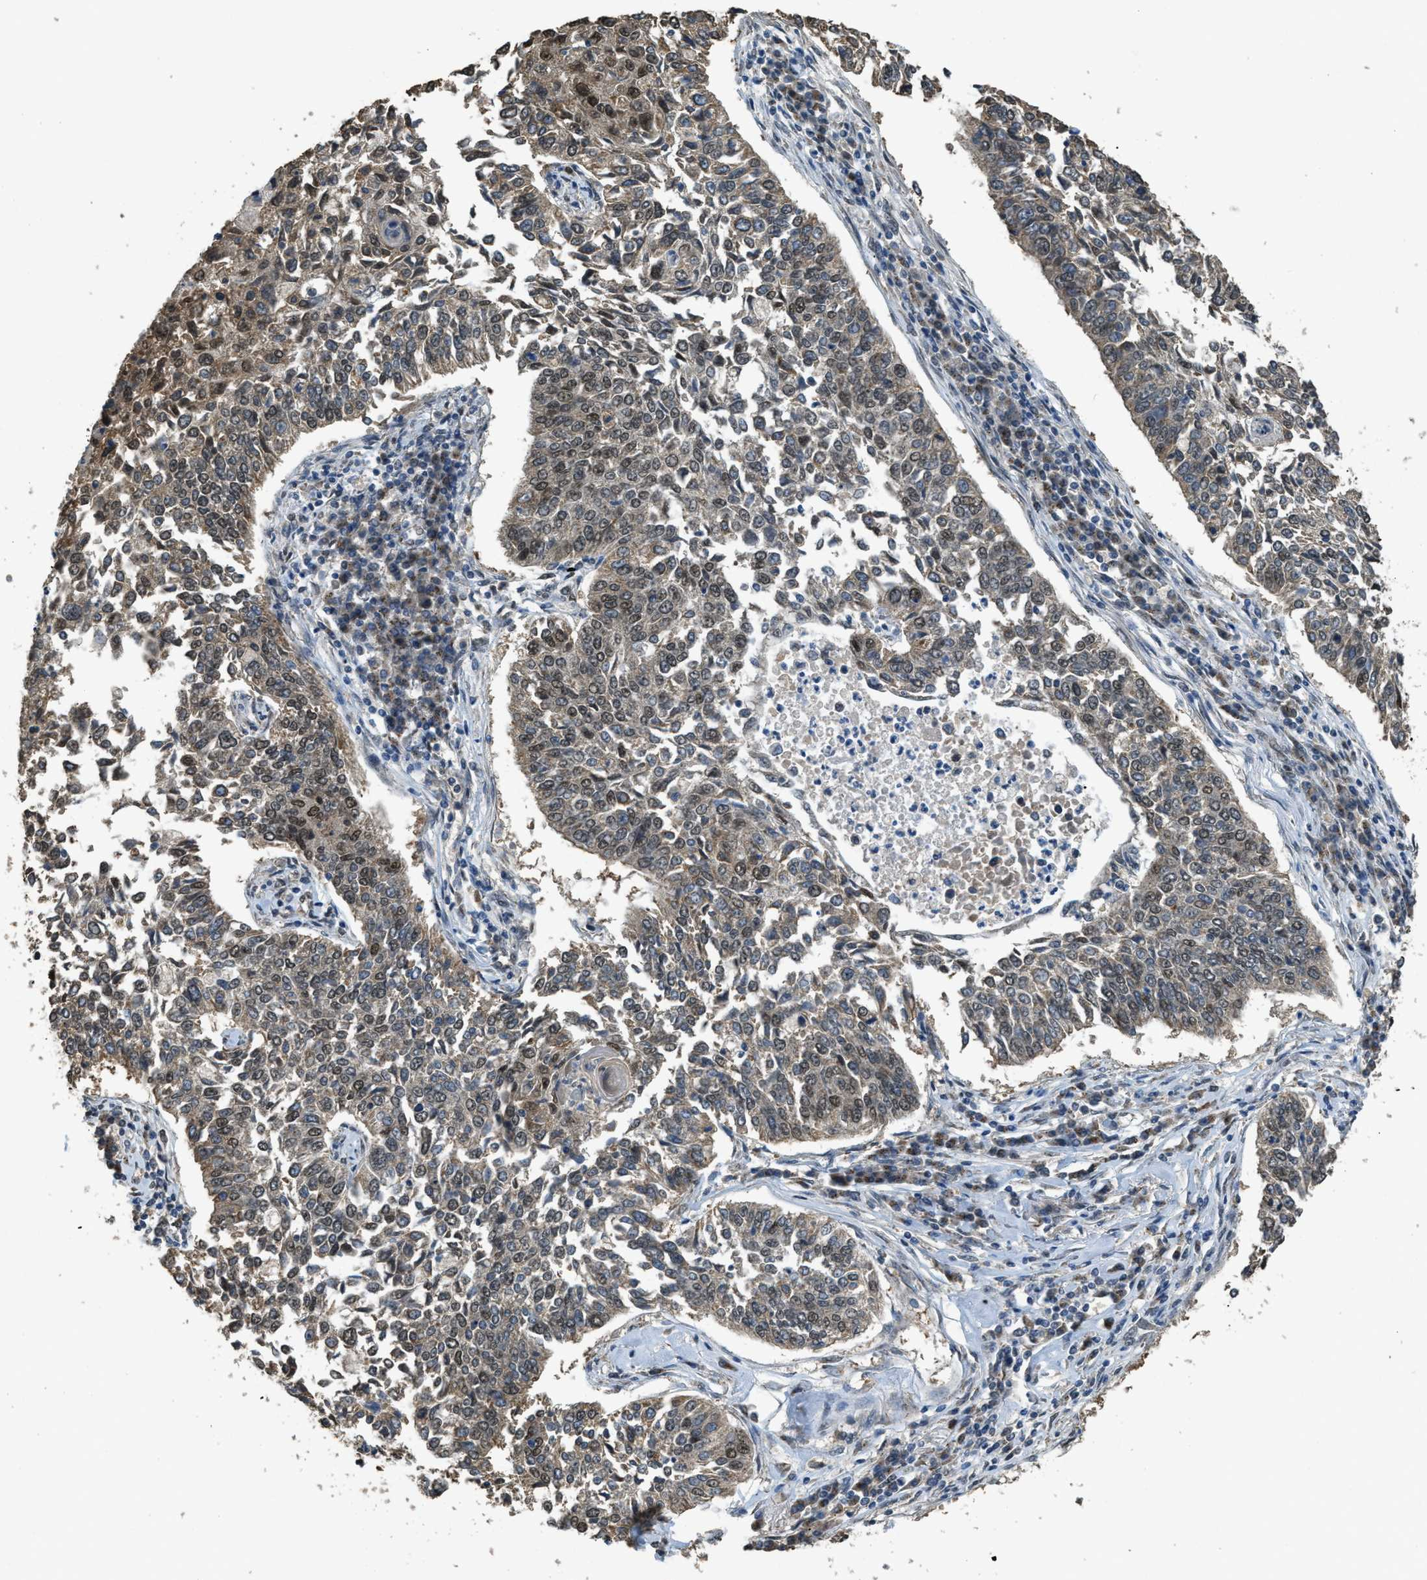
{"staining": {"intensity": "moderate", "quantity": ">75%", "location": "cytoplasmic/membranous,nuclear"}, "tissue": "lung cancer", "cell_type": "Tumor cells", "image_type": "cancer", "snomed": [{"axis": "morphology", "description": "Normal tissue, NOS"}, {"axis": "morphology", "description": "Squamous cell carcinoma, NOS"}, {"axis": "topography", "description": "Cartilage tissue"}, {"axis": "topography", "description": "Bronchus"}, {"axis": "topography", "description": "Lung"}], "caption": "Lung squamous cell carcinoma stained for a protein reveals moderate cytoplasmic/membranous and nuclear positivity in tumor cells.", "gene": "IPO7", "patient": {"sex": "female", "age": 49}}